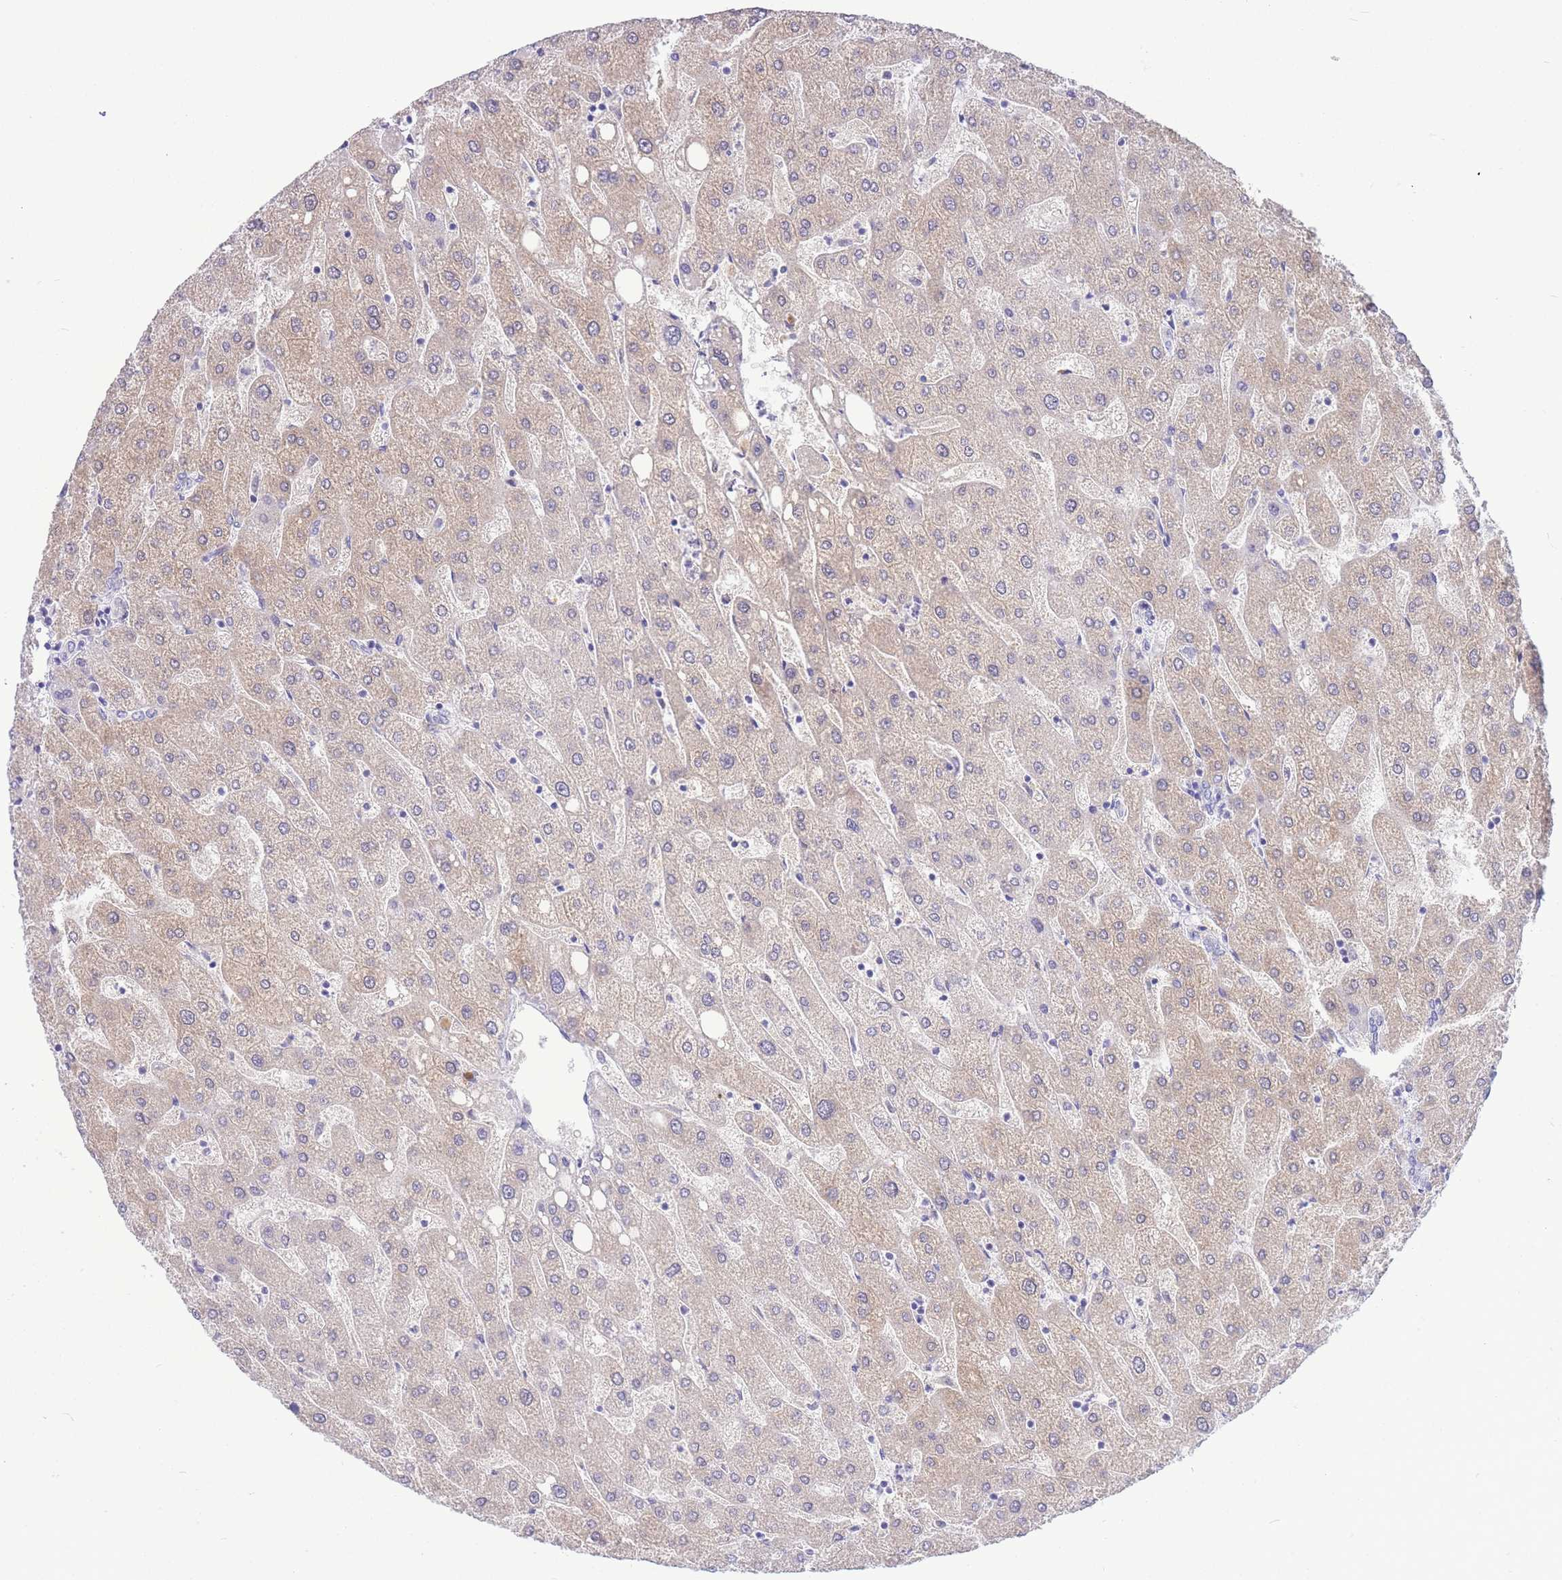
{"staining": {"intensity": "negative", "quantity": "none", "location": "none"}, "tissue": "liver", "cell_type": "Cholangiocytes", "image_type": "normal", "snomed": [{"axis": "morphology", "description": "Normal tissue, NOS"}, {"axis": "topography", "description": "Liver"}], "caption": "High power microscopy micrograph of an immunohistochemistry micrograph of normal liver, revealing no significant staining in cholangiocytes. (Immunohistochemistry, brightfield microscopy, high magnification).", "gene": "SULT1A1", "patient": {"sex": "male", "age": 67}}